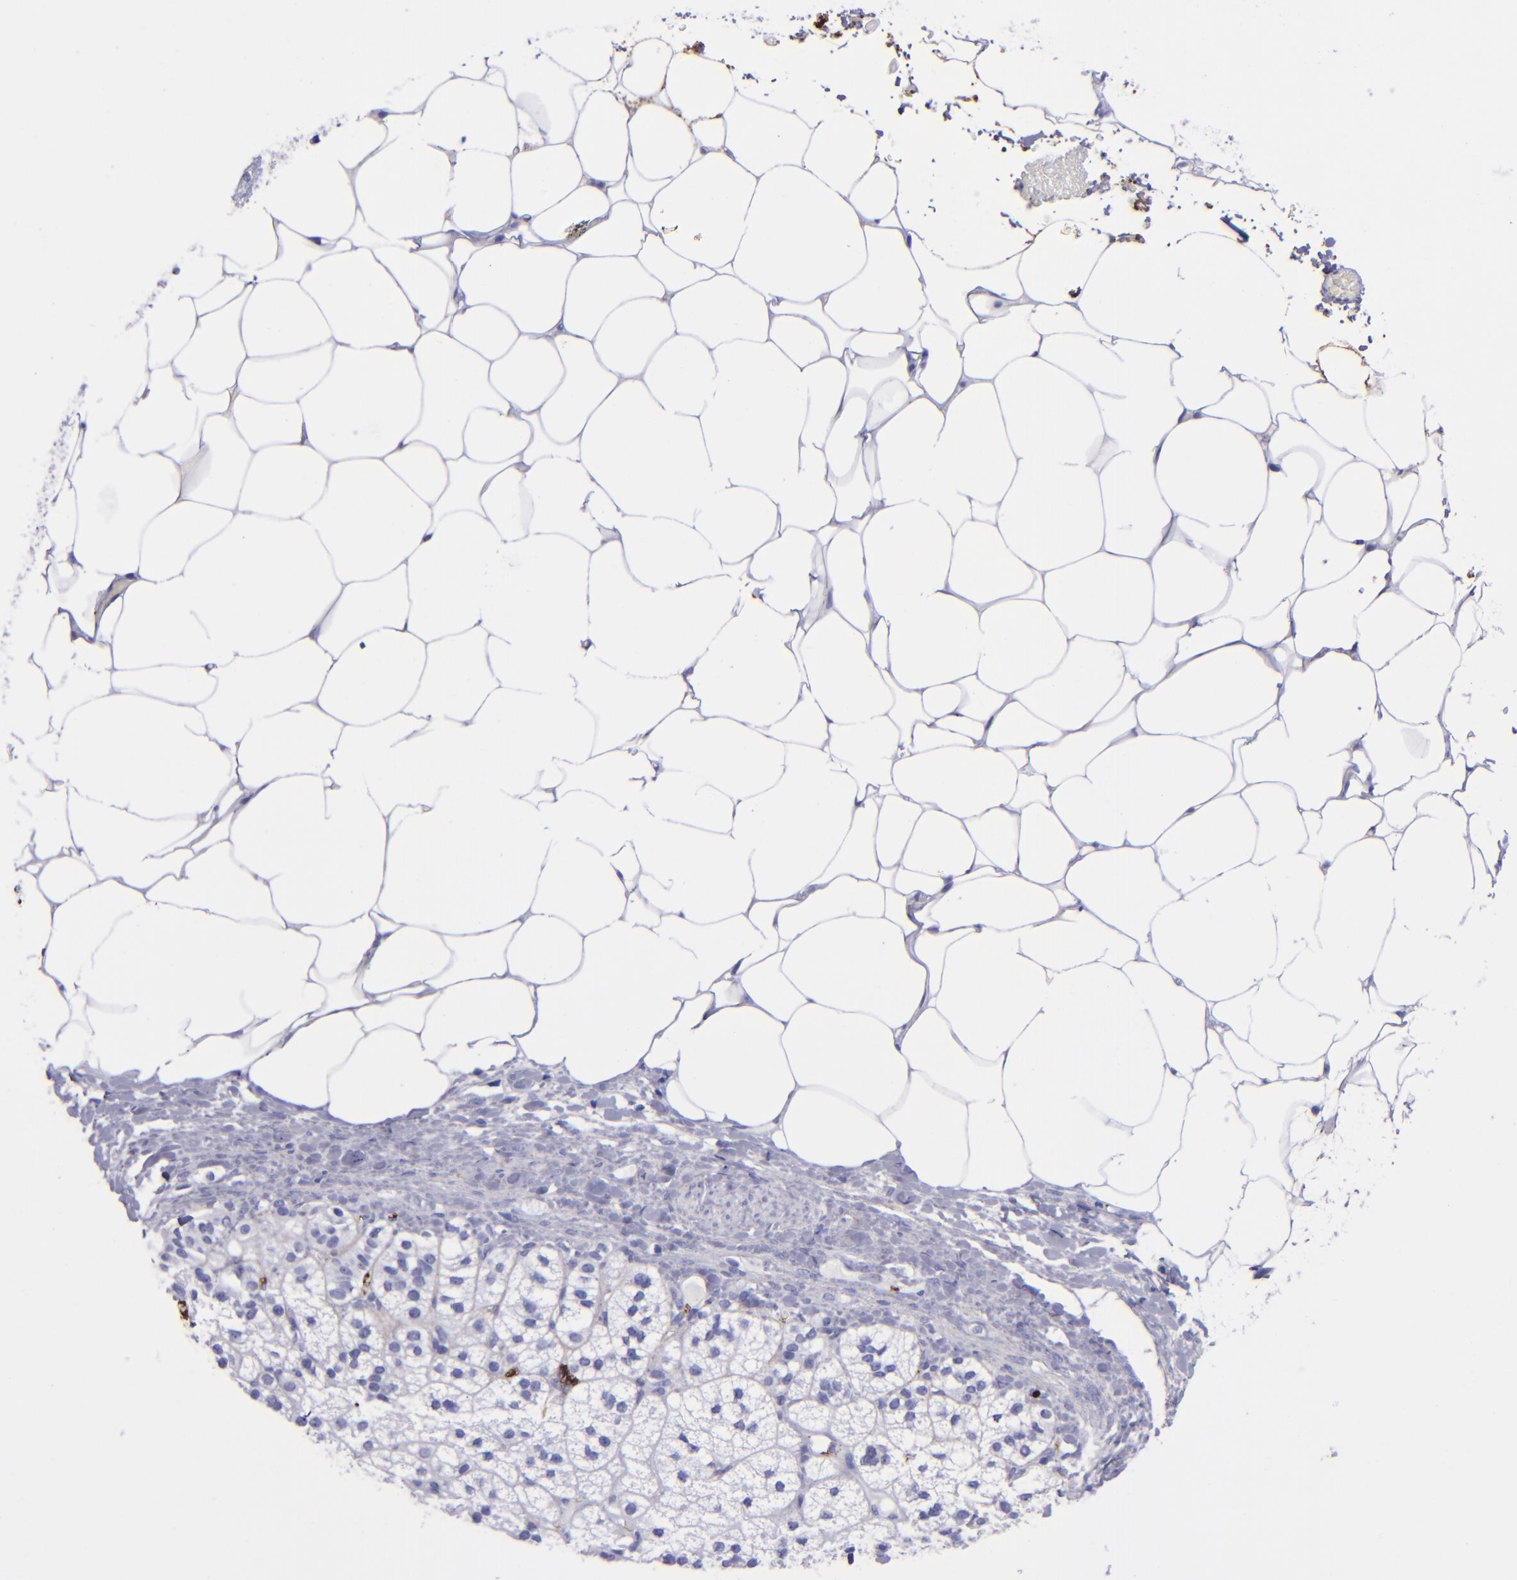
{"staining": {"intensity": "negative", "quantity": "none", "location": "none"}, "tissue": "adrenal gland", "cell_type": "Glandular cells", "image_type": "normal", "snomed": [{"axis": "morphology", "description": "Normal tissue, NOS"}, {"axis": "topography", "description": "Adrenal gland"}], "caption": "IHC image of normal human adrenal gland stained for a protein (brown), which shows no positivity in glandular cells. (DAB immunohistochemistry visualized using brightfield microscopy, high magnification).", "gene": "EFCAB13", "patient": {"sex": "male", "age": 35}}